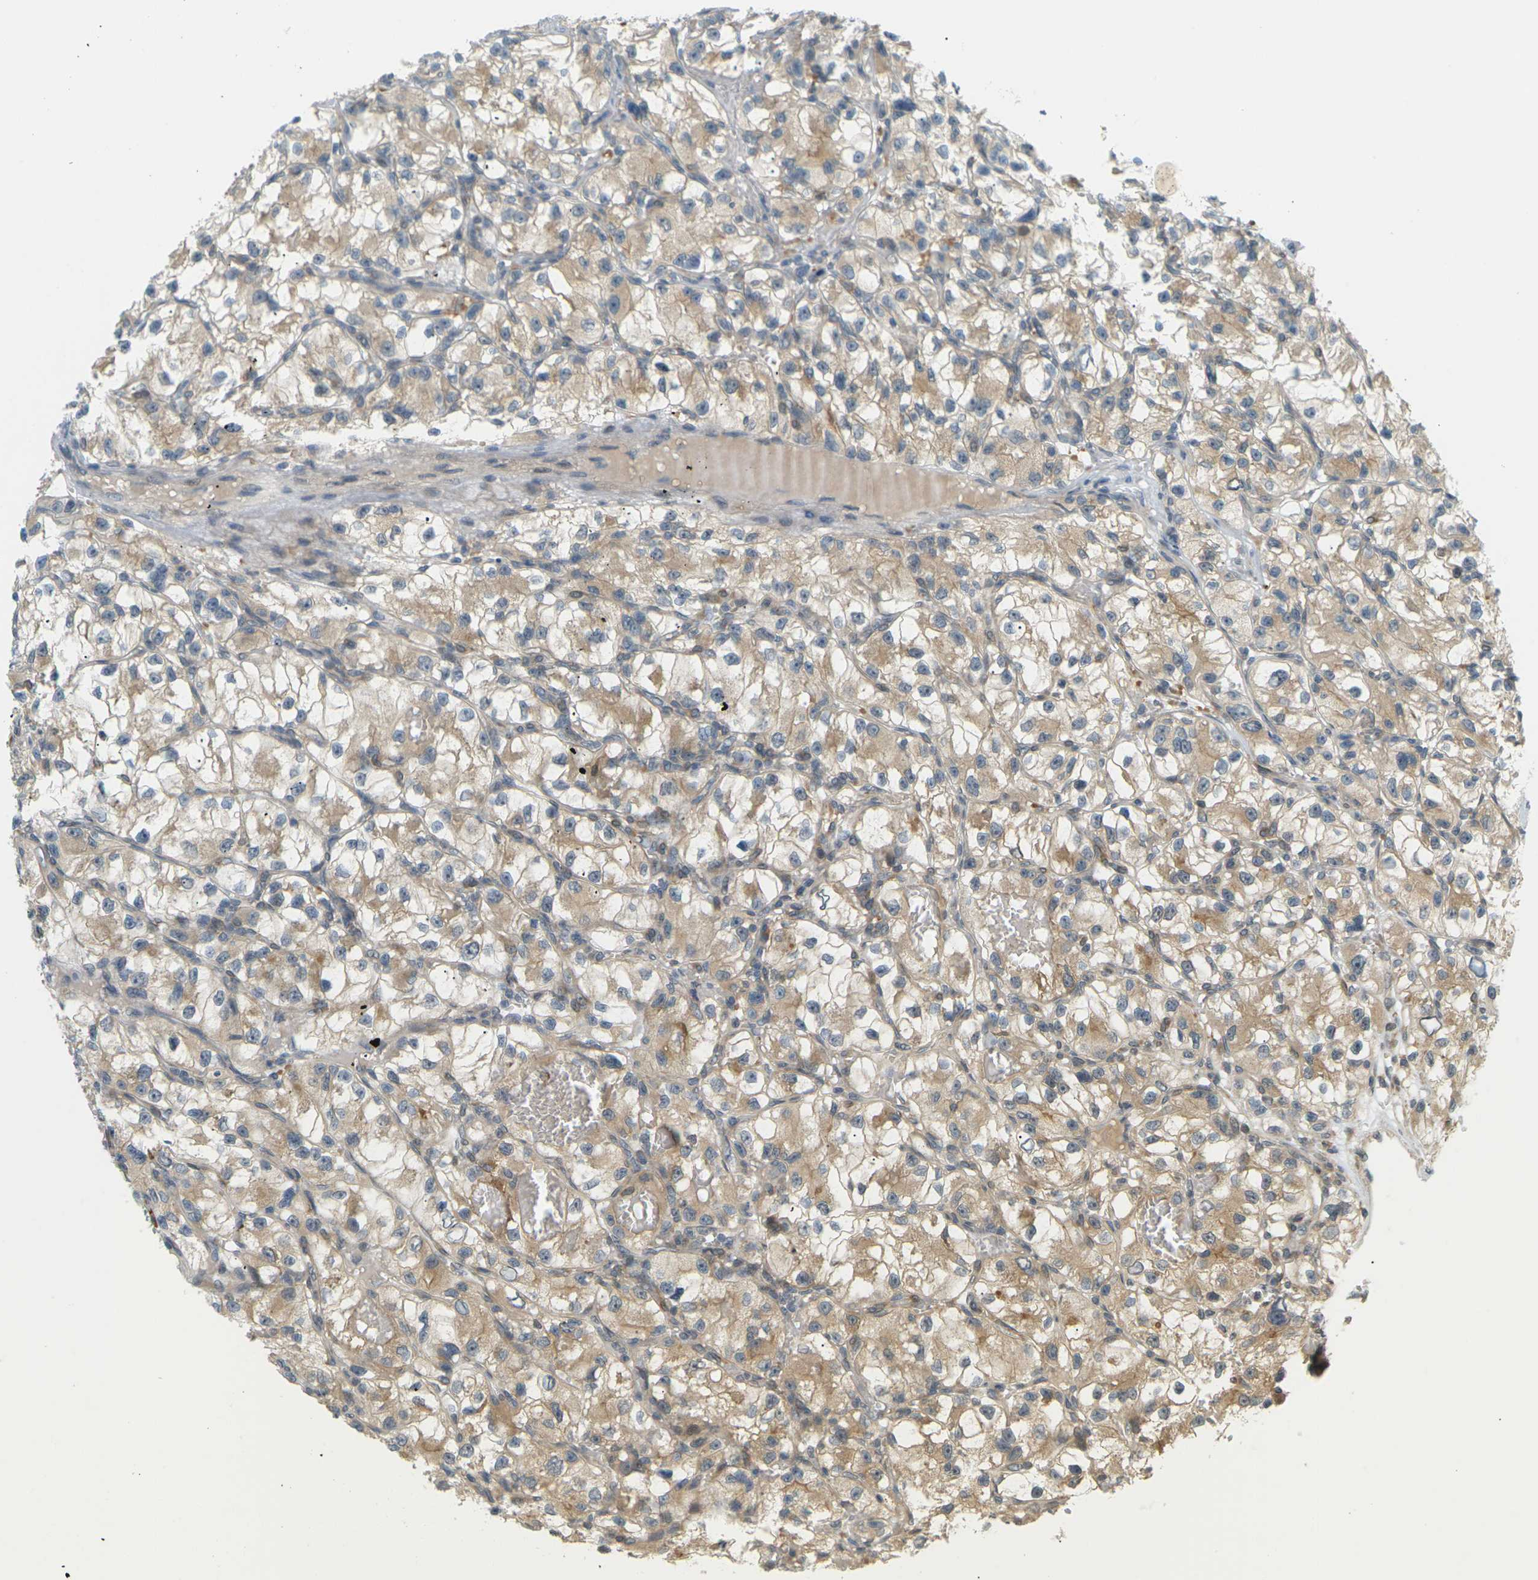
{"staining": {"intensity": "moderate", "quantity": ">75%", "location": "cytoplasmic/membranous"}, "tissue": "renal cancer", "cell_type": "Tumor cells", "image_type": "cancer", "snomed": [{"axis": "morphology", "description": "Adenocarcinoma, NOS"}, {"axis": "topography", "description": "Kidney"}], "caption": "Immunohistochemistry (DAB (3,3'-diaminobenzidine)) staining of renal adenocarcinoma reveals moderate cytoplasmic/membranous protein positivity in approximately >75% of tumor cells.", "gene": "SOCS6", "patient": {"sex": "female", "age": 57}}